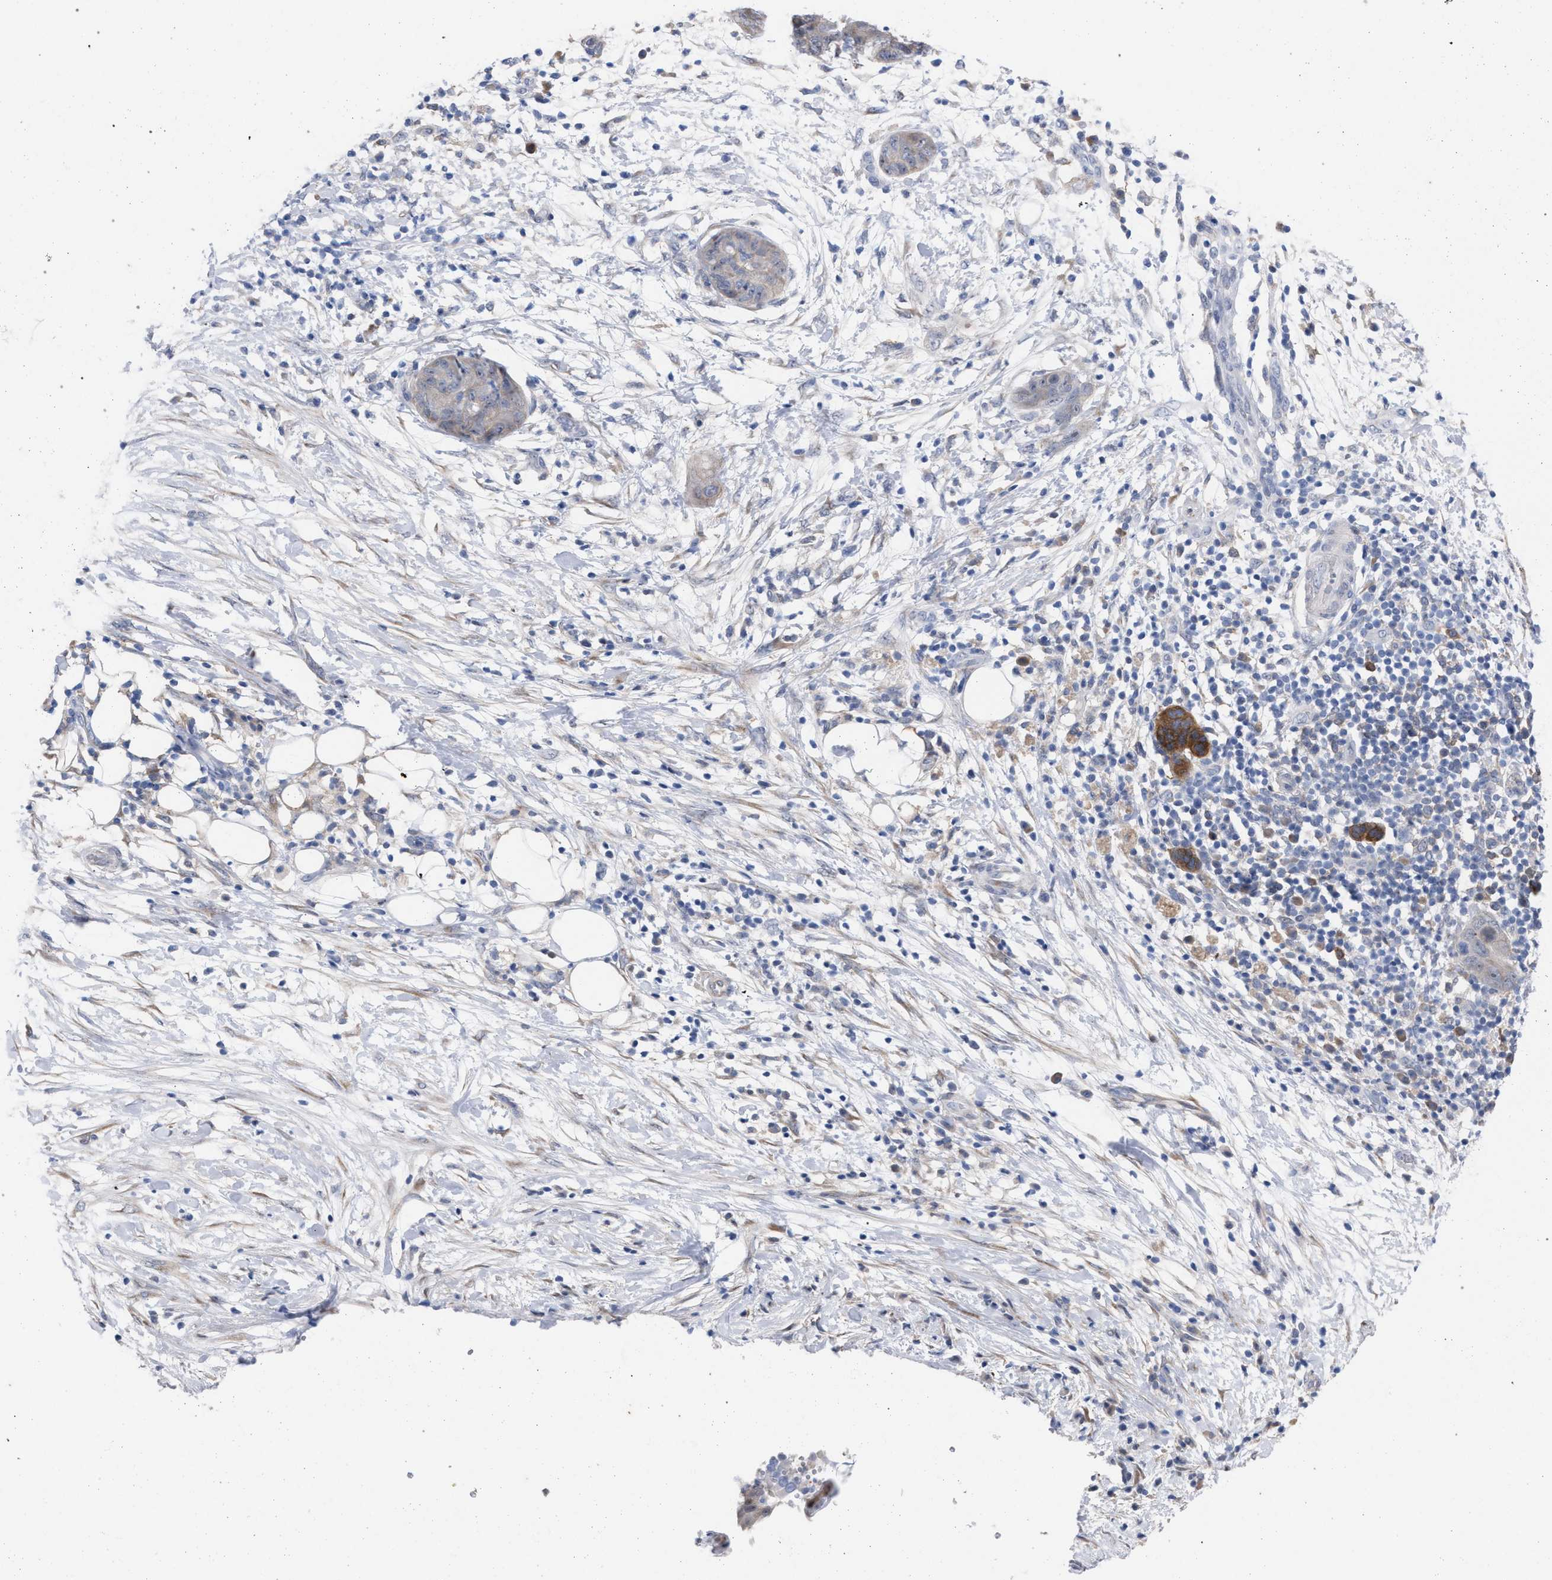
{"staining": {"intensity": "negative", "quantity": "none", "location": "none"}, "tissue": "pancreatic cancer", "cell_type": "Tumor cells", "image_type": "cancer", "snomed": [{"axis": "morphology", "description": "Adenocarcinoma, NOS"}, {"axis": "topography", "description": "Pancreas"}], "caption": "There is no significant staining in tumor cells of adenocarcinoma (pancreatic).", "gene": "FHOD3", "patient": {"sex": "female", "age": 78}}